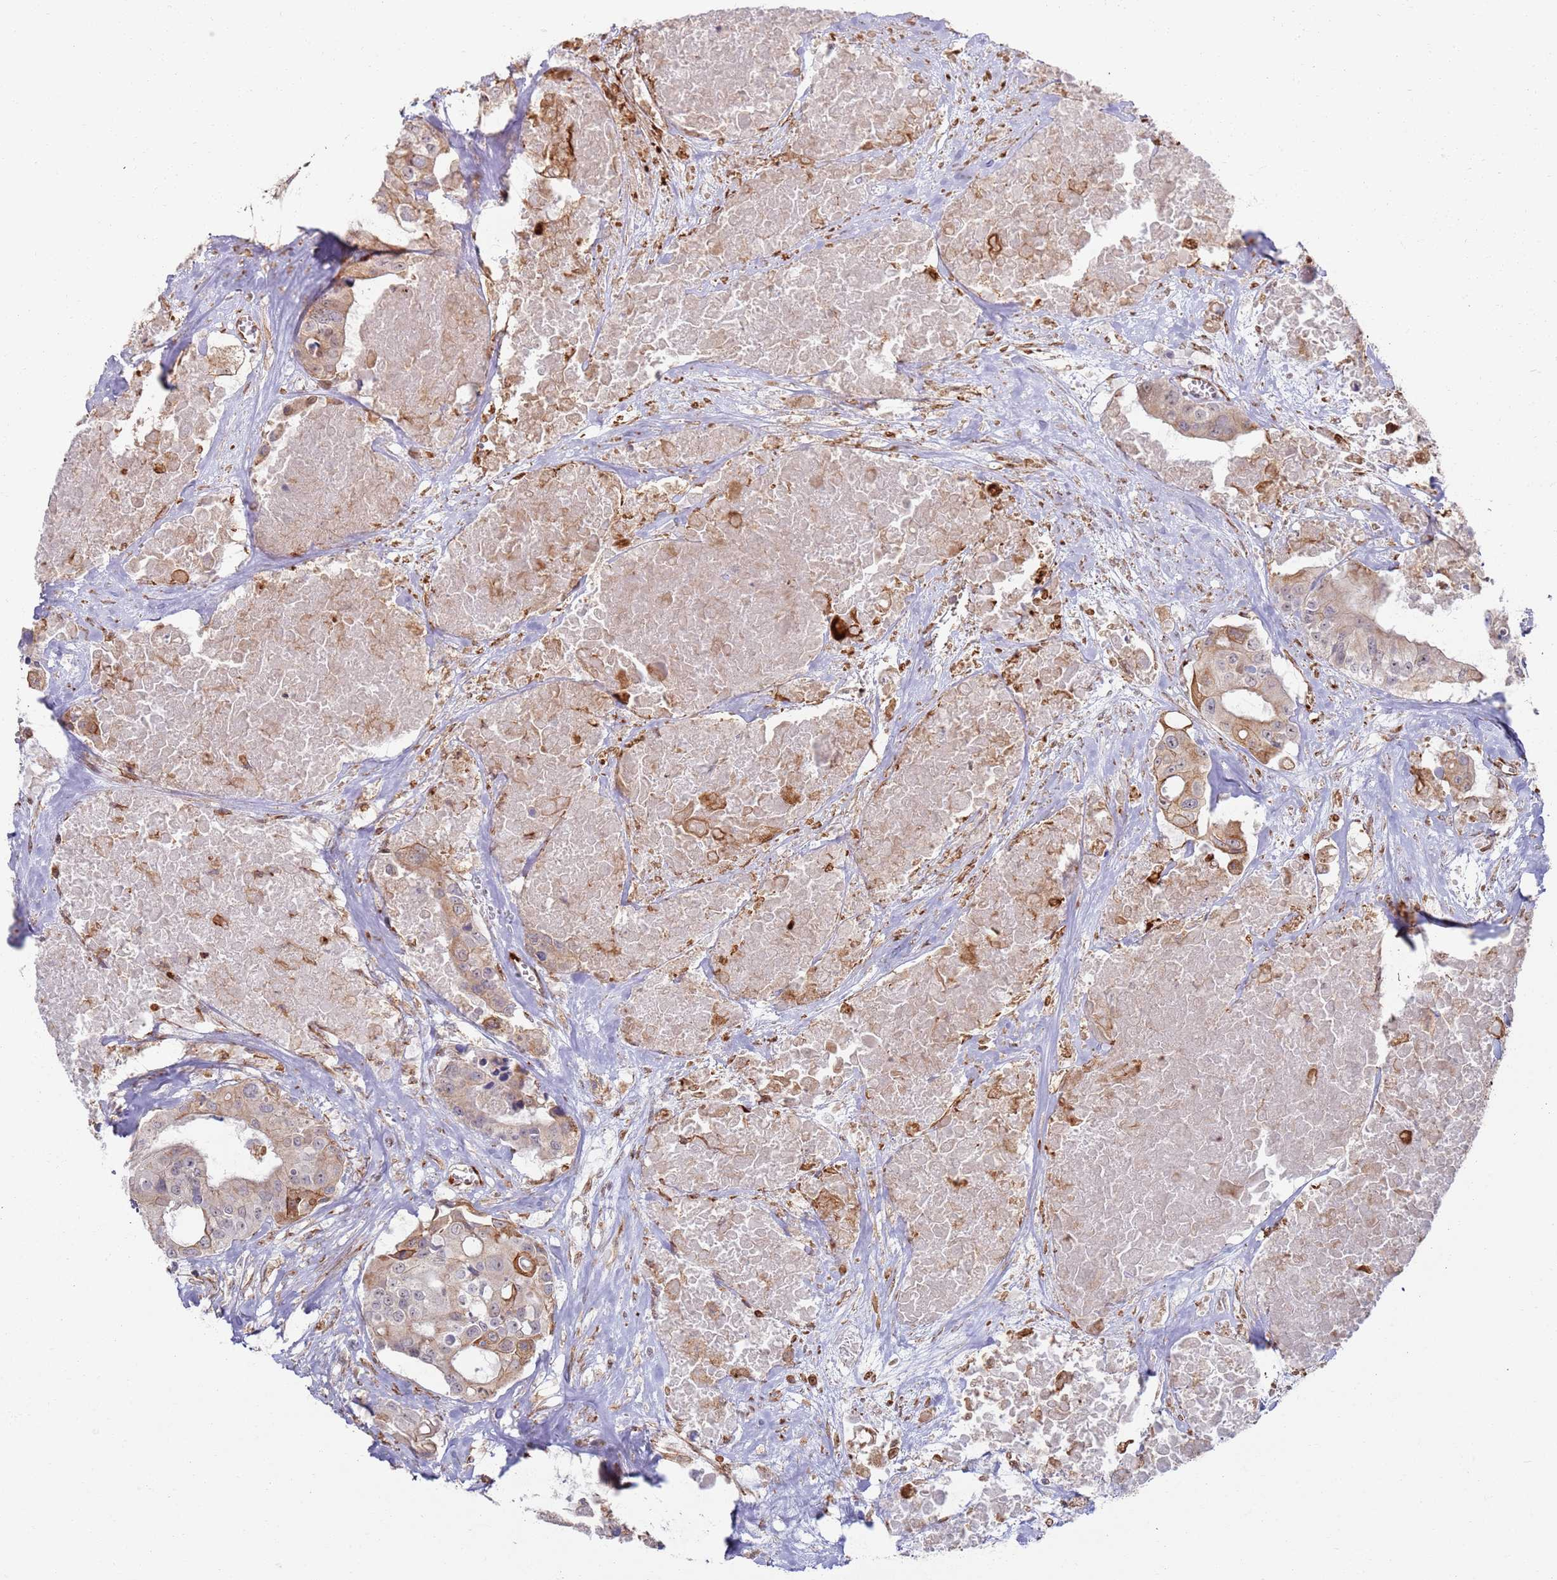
{"staining": {"intensity": "moderate", "quantity": "<25%", "location": "cytoplasmic/membranous"}, "tissue": "colorectal cancer", "cell_type": "Tumor cells", "image_type": "cancer", "snomed": [{"axis": "morphology", "description": "Adenocarcinoma, NOS"}, {"axis": "topography", "description": "Colon"}], "caption": "Protein staining by immunohistochemistry exhibits moderate cytoplasmic/membranous positivity in about <25% of tumor cells in colorectal adenocarcinoma.", "gene": "PHF21A", "patient": {"sex": "male", "age": 77}}